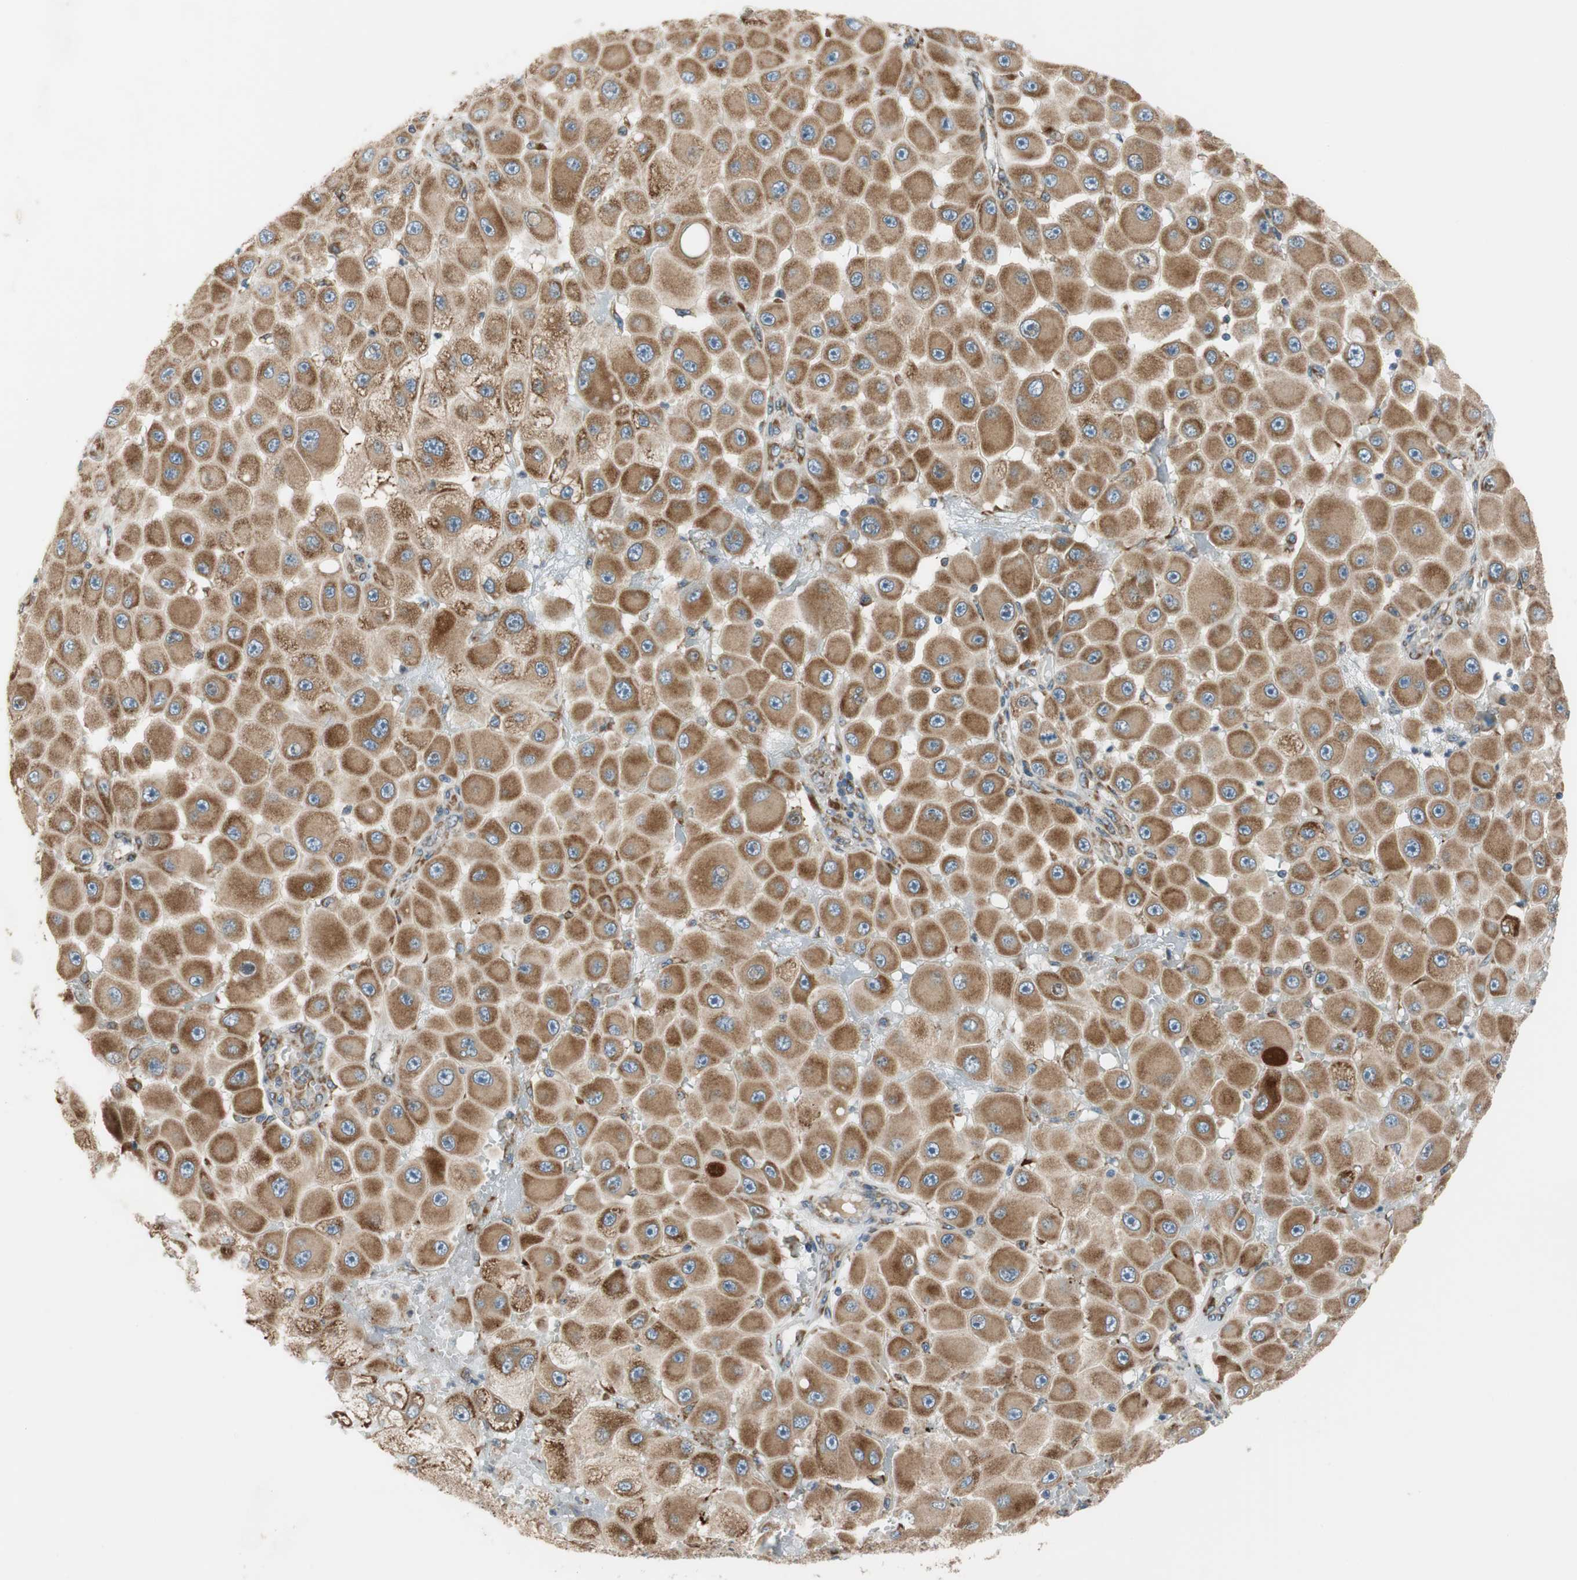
{"staining": {"intensity": "moderate", "quantity": ">75%", "location": "cytoplasmic/membranous"}, "tissue": "melanoma", "cell_type": "Tumor cells", "image_type": "cancer", "snomed": [{"axis": "morphology", "description": "Malignant melanoma, NOS"}, {"axis": "topography", "description": "Skin"}], "caption": "Immunohistochemistry staining of melanoma, which demonstrates medium levels of moderate cytoplasmic/membranous positivity in approximately >75% of tumor cells indicating moderate cytoplasmic/membranous protein expression. The staining was performed using DAB (3,3'-diaminobenzidine) (brown) for protein detection and nuclei were counterstained in hematoxylin (blue).", "gene": "RPN2", "patient": {"sex": "female", "age": 81}}